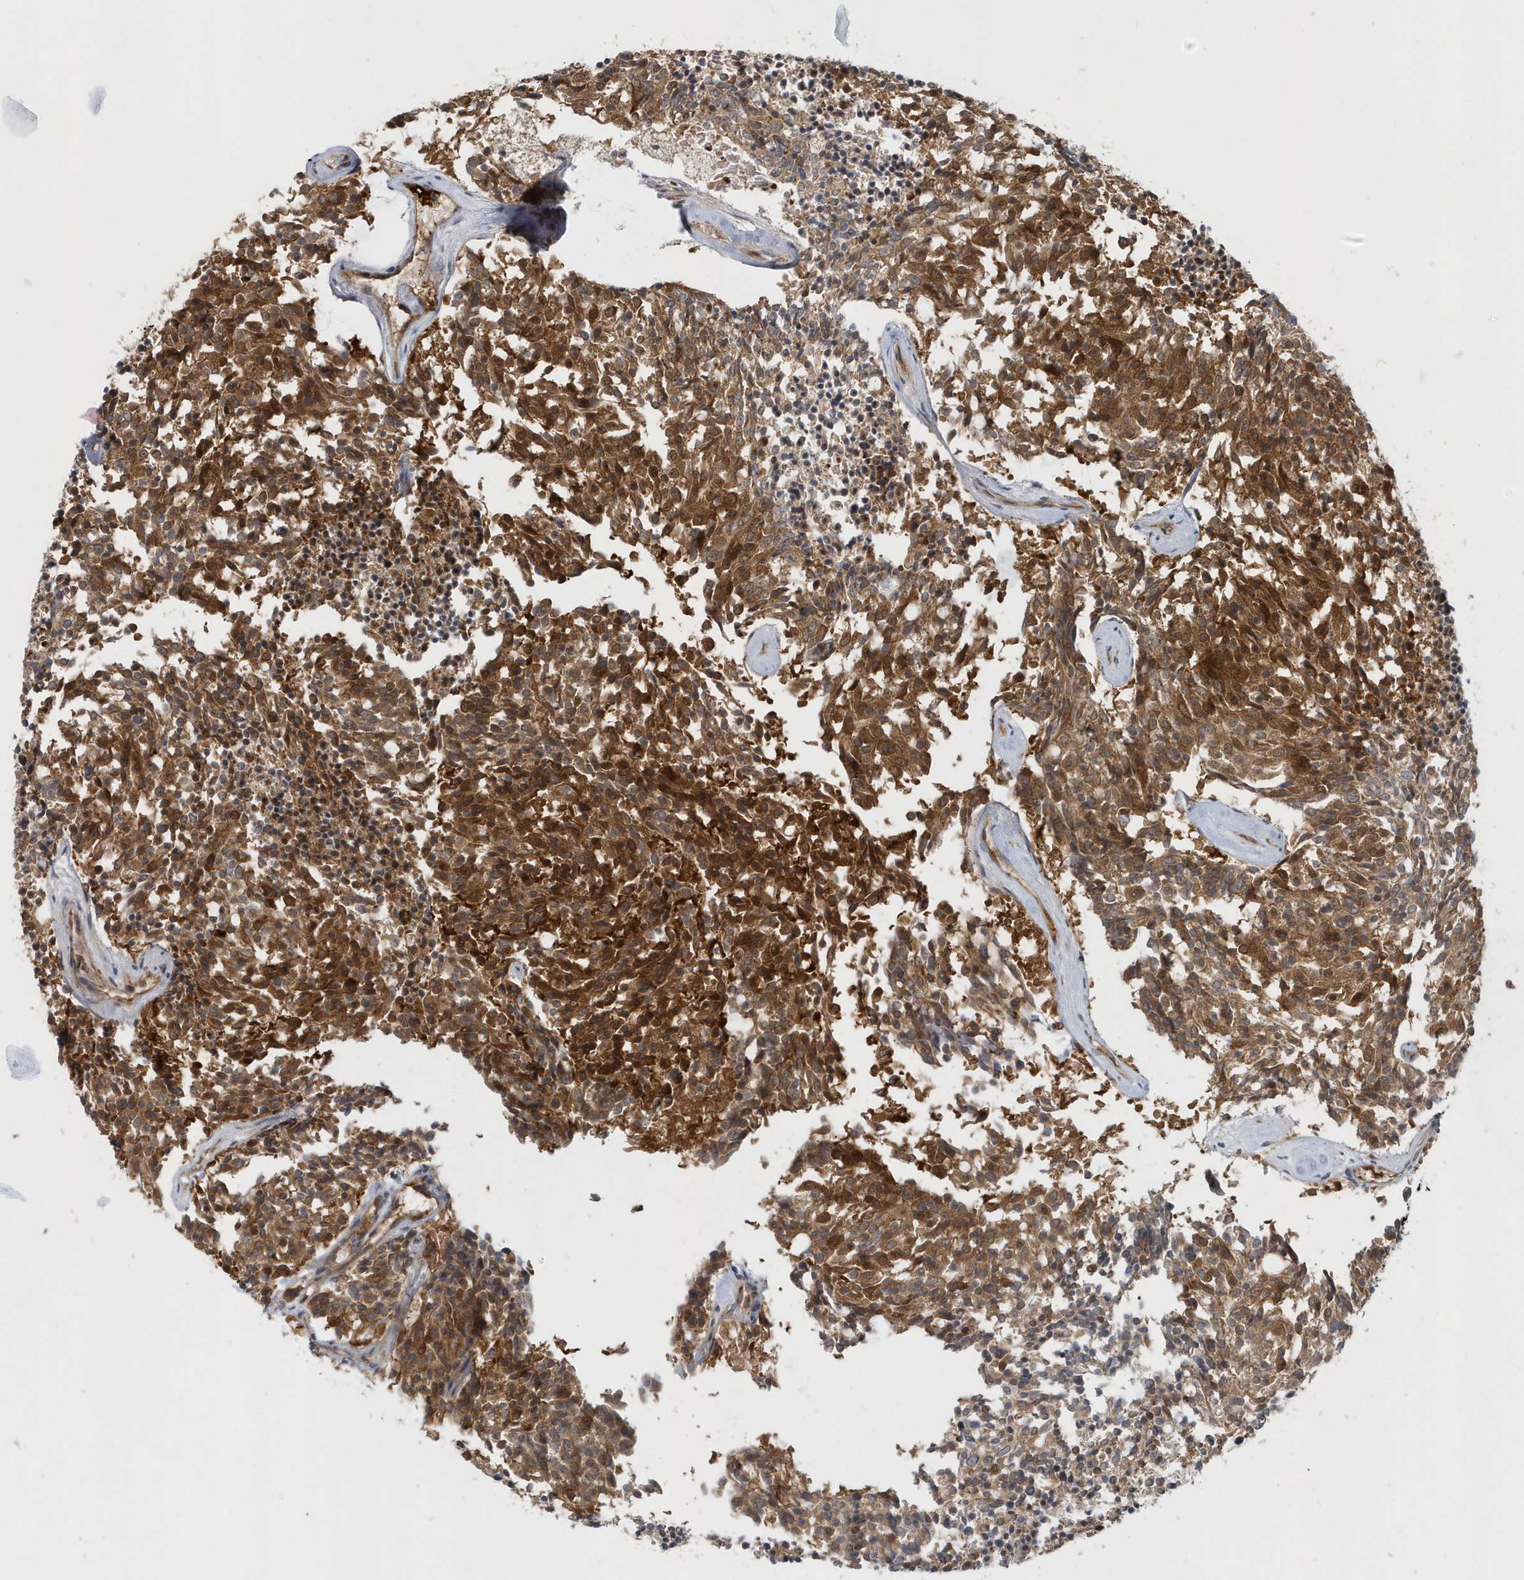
{"staining": {"intensity": "strong", "quantity": ">75%", "location": "cytoplasmic/membranous"}, "tissue": "carcinoid", "cell_type": "Tumor cells", "image_type": "cancer", "snomed": [{"axis": "morphology", "description": "Carcinoid, malignant, NOS"}, {"axis": "topography", "description": "Pancreas"}], "caption": "Human carcinoid stained with a protein marker displays strong staining in tumor cells.", "gene": "ATG4A", "patient": {"sex": "female", "age": 54}}